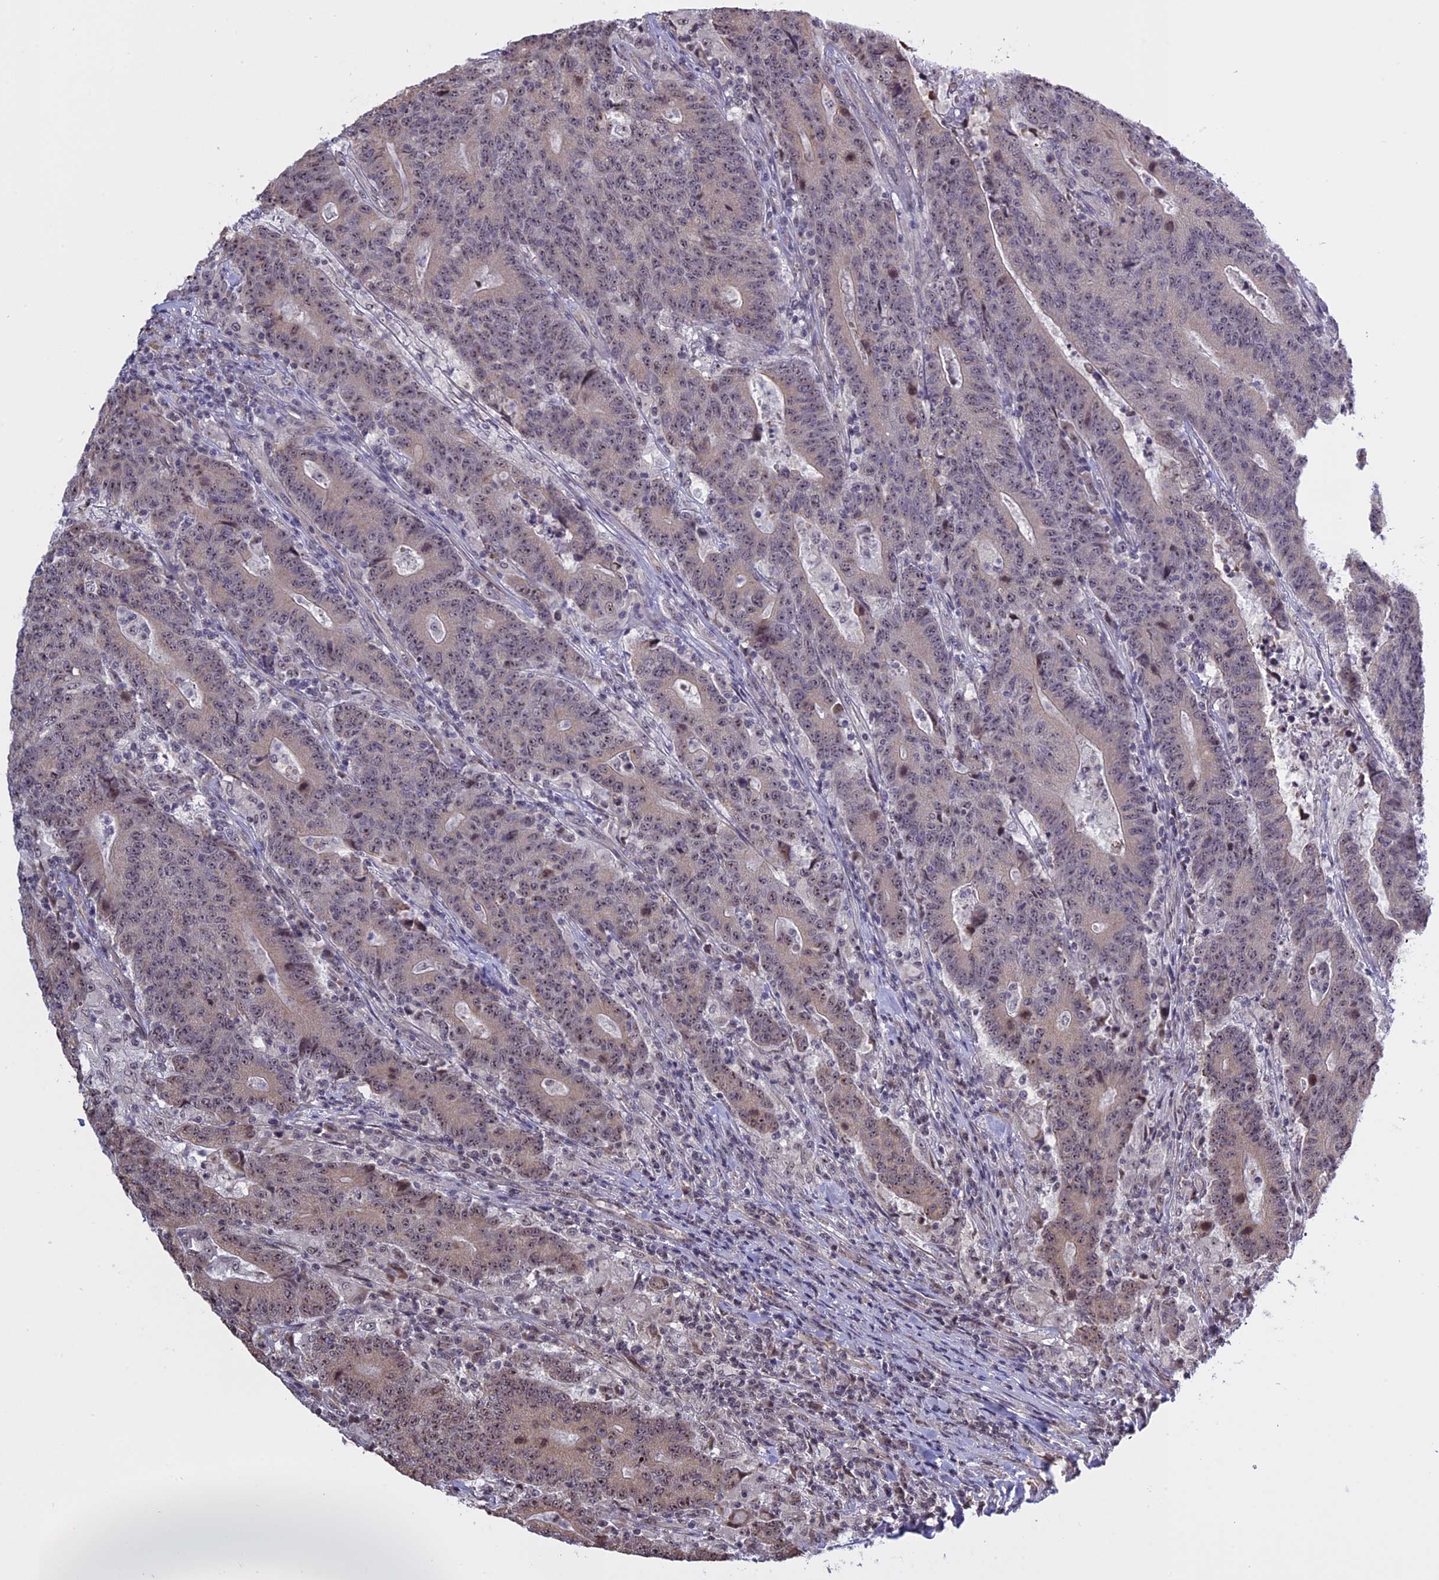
{"staining": {"intensity": "weak", "quantity": "25%-75%", "location": "nuclear"}, "tissue": "colorectal cancer", "cell_type": "Tumor cells", "image_type": "cancer", "snomed": [{"axis": "morphology", "description": "Adenocarcinoma, NOS"}, {"axis": "topography", "description": "Colon"}], "caption": "Tumor cells show weak nuclear staining in approximately 25%-75% of cells in colorectal adenocarcinoma.", "gene": "MGA", "patient": {"sex": "female", "age": 75}}